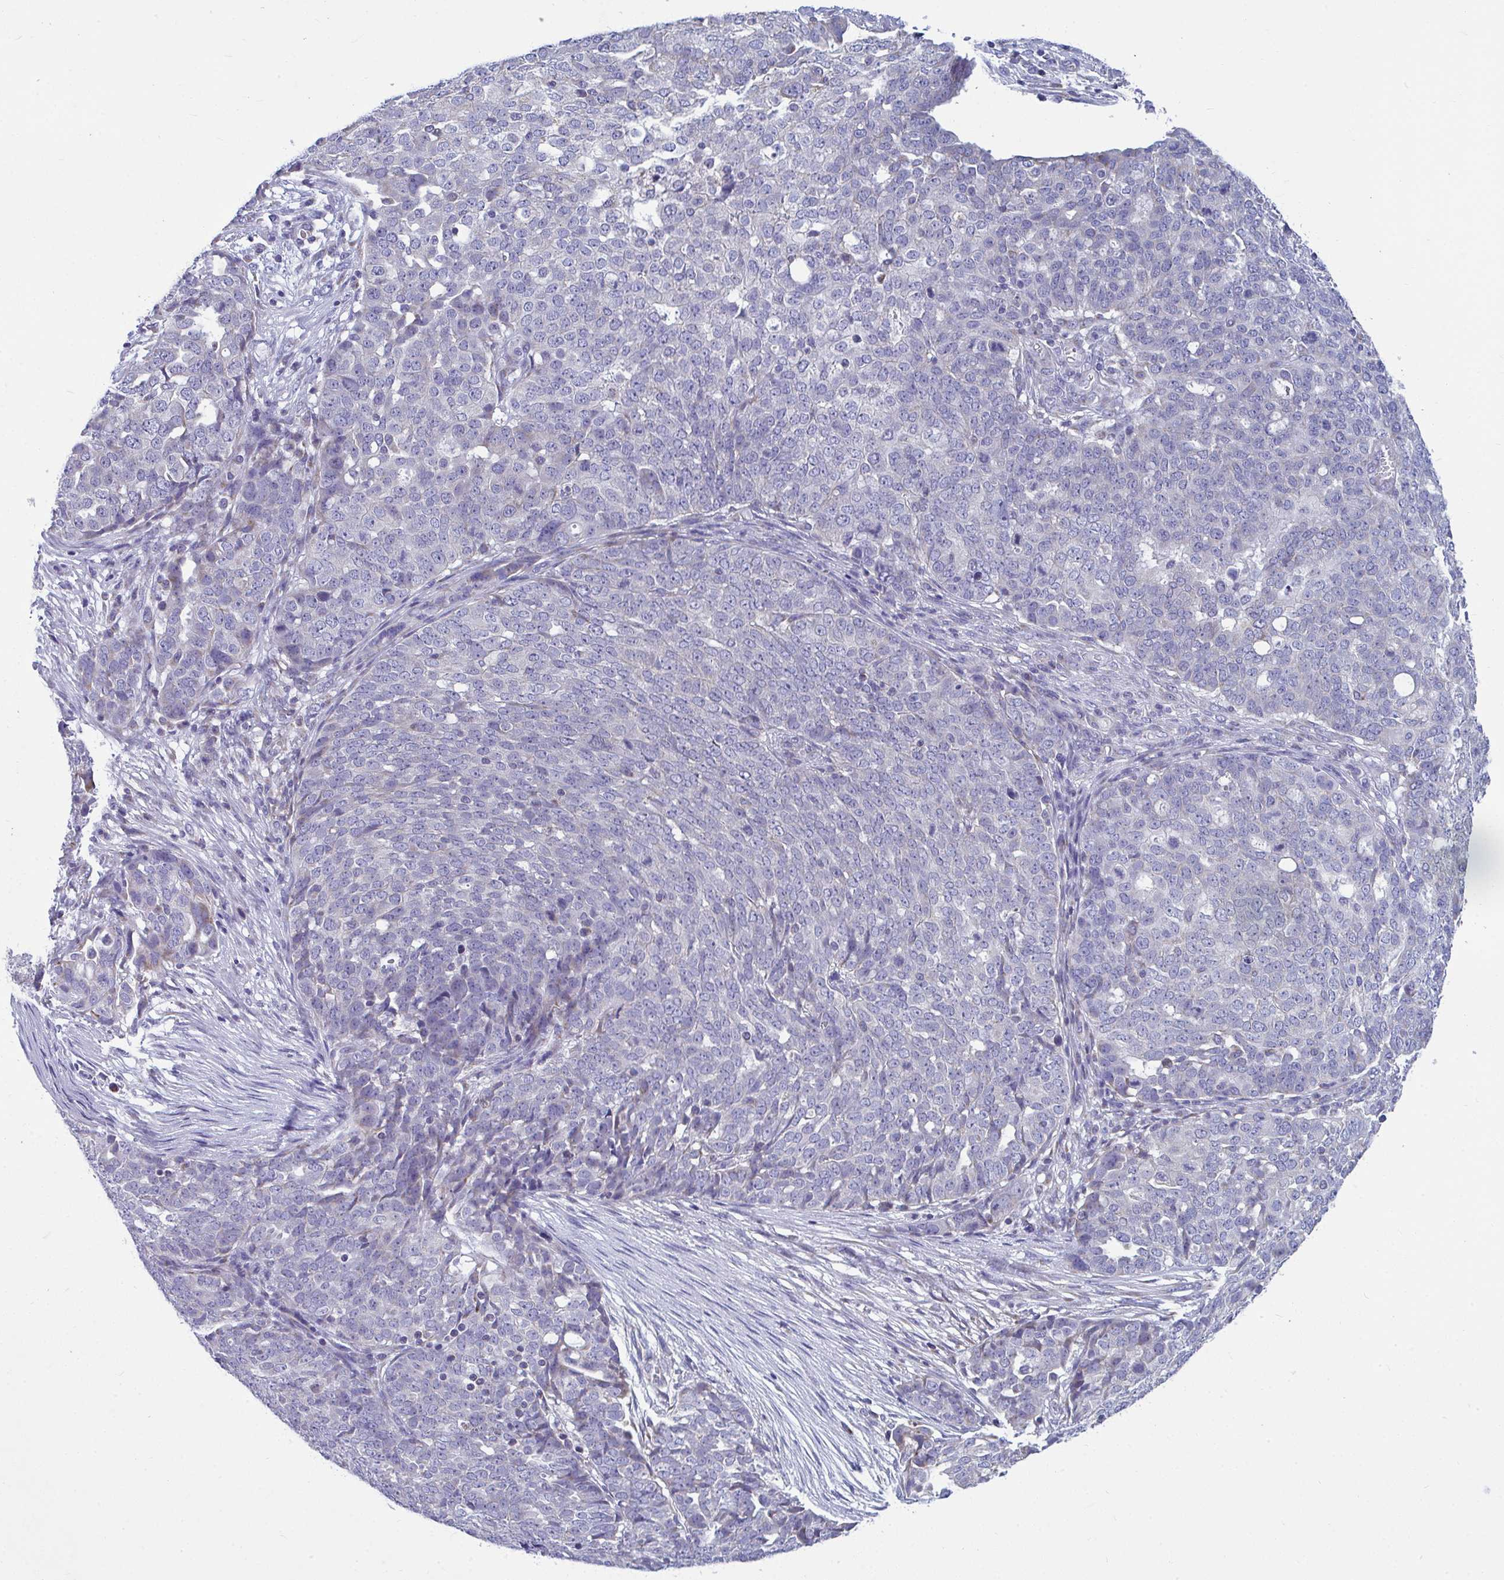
{"staining": {"intensity": "weak", "quantity": "<25%", "location": "cytoplasmic/membranous"}, "tissue": "ovarian cancer", "cell_type": "Tumor cells", "image_type": "cancer", "snomed": [{"axis": "morphology", "description": "Cystadenocarcinoma, serous, NOS"}, {"axis": "topography", "description": "Soft tissue"}, {"axis": "topography", "description": "Ovary"}], "caption": "DAB immunohistochemical staining of serous cystadenocarcinoma (ovarian) exhibits no significant positivity in tumor cells.", "gene": "OR13A1", "patient": {"sex": "female", "age": 57}}